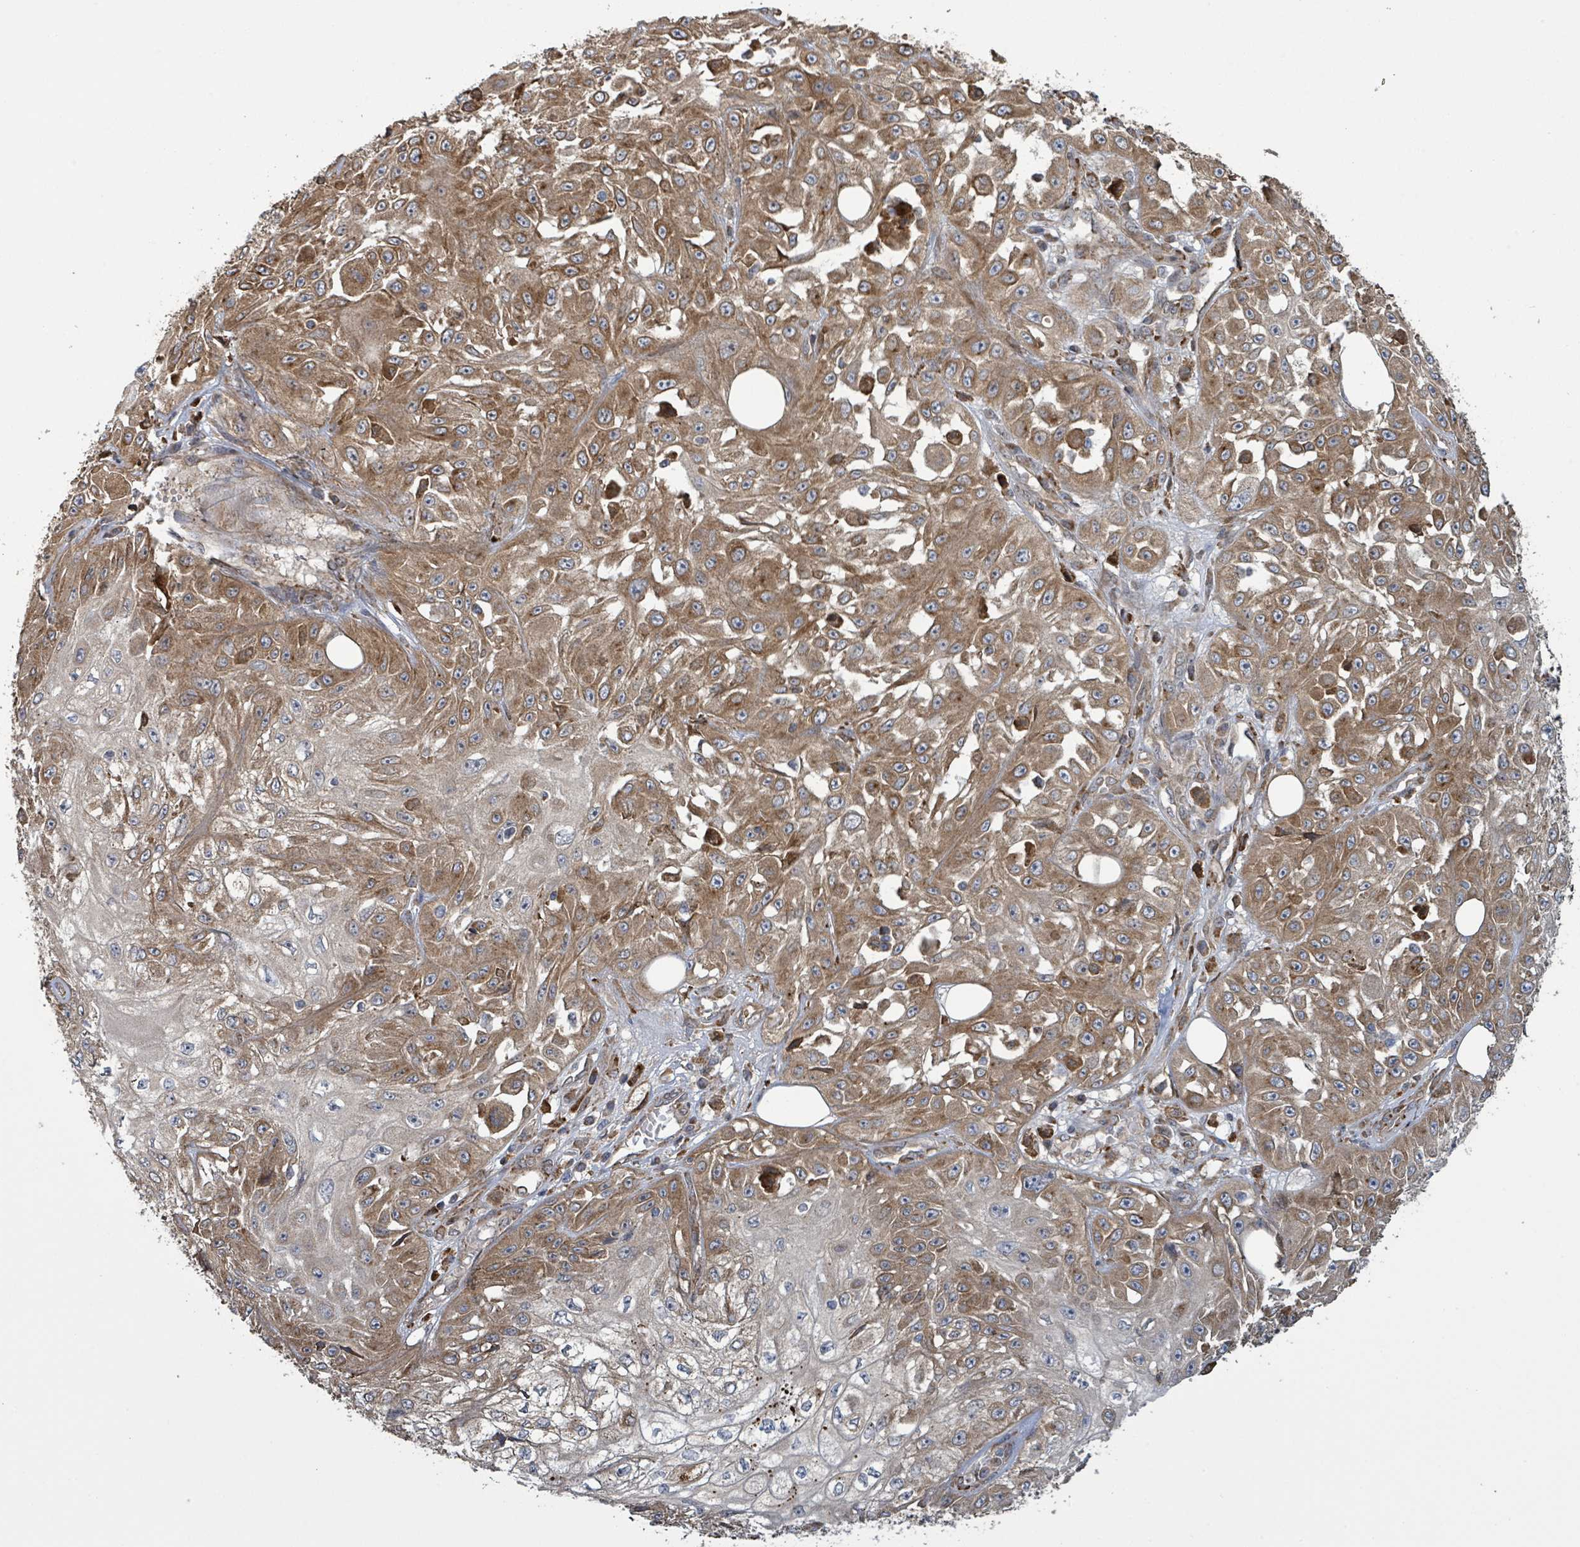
{"staining": {"intensity": "moderate", "quantity": ">75%", "location": "cytoplasmic/membranous"}, "tissue": "skin cancer", "cell_type": "Tumor cells", "image_type": "cancer", "snomed": [{"axis": "morphology", "description": "Squamous cell carcinoma, NOS"}, {"axis": "morphology", "description": "Squamous cell carcinoma, metastatic, NOS"}, {"axis": "topography", "description": "Skin"}, {"axis": "topography", "description": "Lymph node"}], "caption": "Moderate cytoplasmic/membranous positivity is identified in about >75% of tumor cells in skin cancer.", "gene": "ARPIN", "patient": {"sex": "male", "age": 75}}